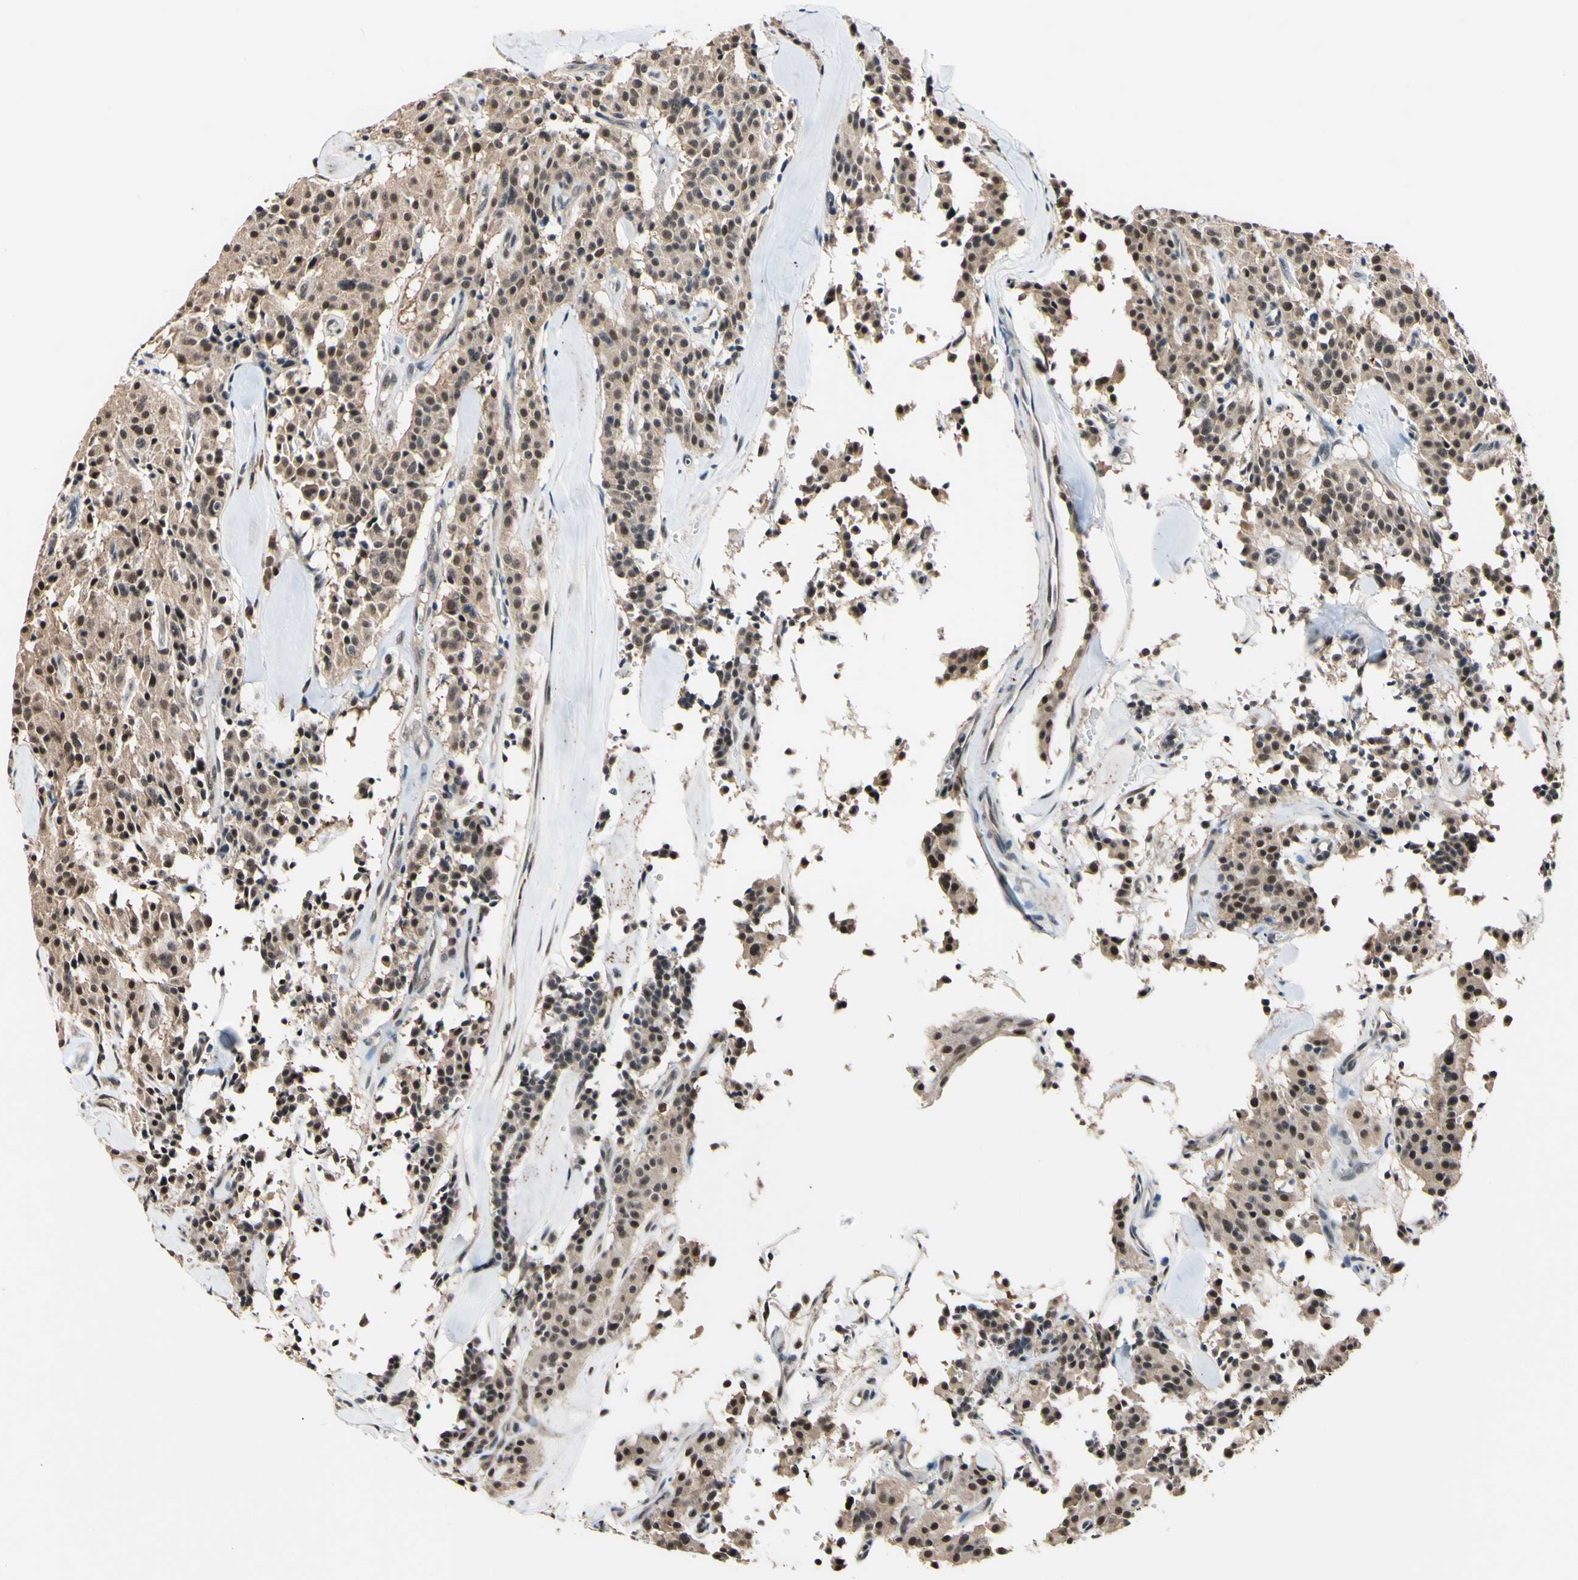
{"staining": {"intensity": "weak", "quantity": ">75%", "location": "cytoplasmic/membranous,nuclear"}, "tissue": "carcinoid", "cell_type": "Tumor cells", "image_type": "cancer", "snomed": [{"axis": "morphology", "description": "Carcinoid, malignant, NOS"}, {"axis": "topography", "description": "Lung"}], "caption": "Immunohistochemical staining of human malignant carcinoid displays low levels of weak cytoplasmic/membranous and nuclear protein expression in about >75% of tumor cells.", "gene": "PSMD10", "patient": {"sex": "male", "age": 30}}